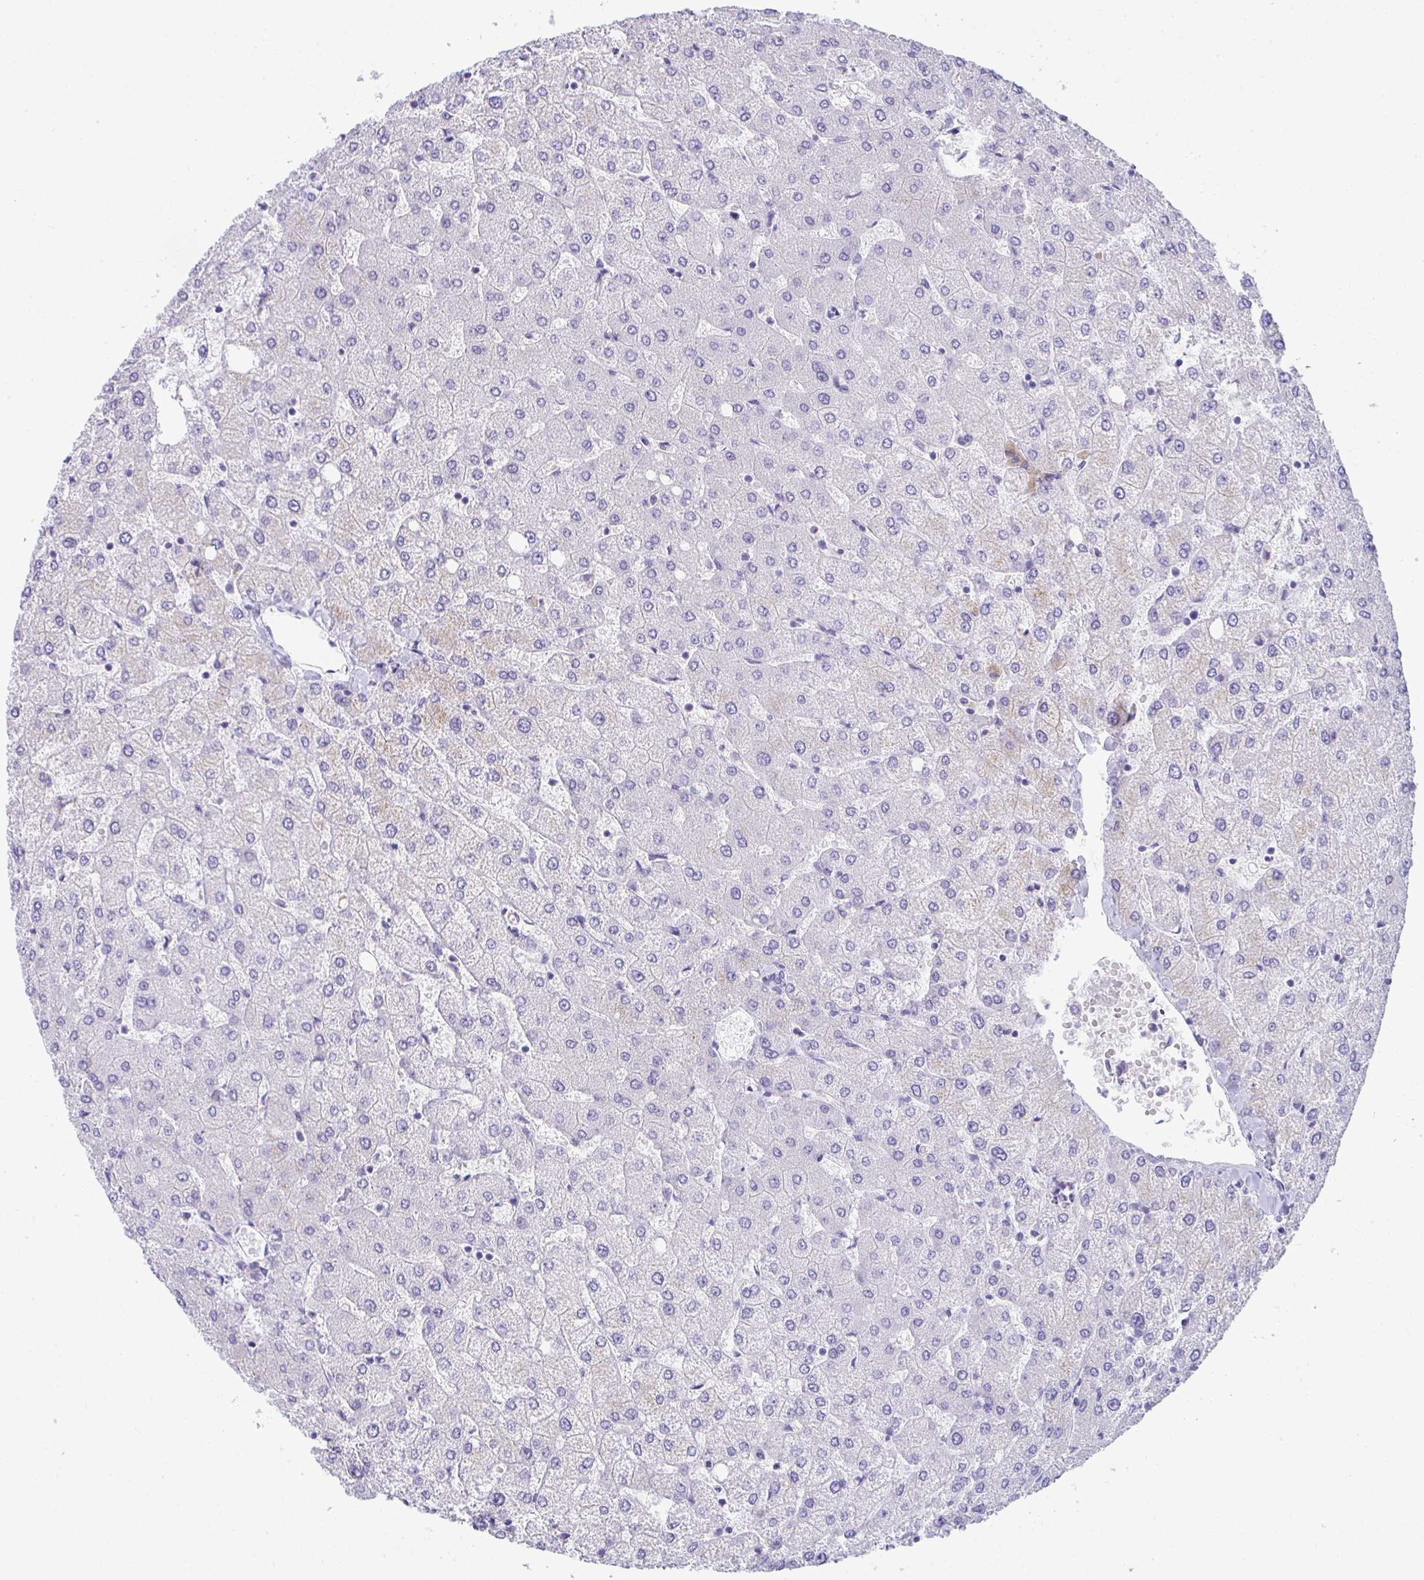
{"staining": {"intensity": "negative", "quantity": "none", "location": "none"}, "tissue": "liver", "cell_type": "Cholangiocytes", "image_type": "normal", "snomed": [{"axis": "morphology", "description": "Normal tissue, NOS"}, {"axis": "topography", "description": "Liver"}], "caption": "This is an IHC photomicrograph of normal liver. There is no staining in cholangiocytes.", "gene": "TTC30A", "patient": {"sex": "female", "age": 54}}